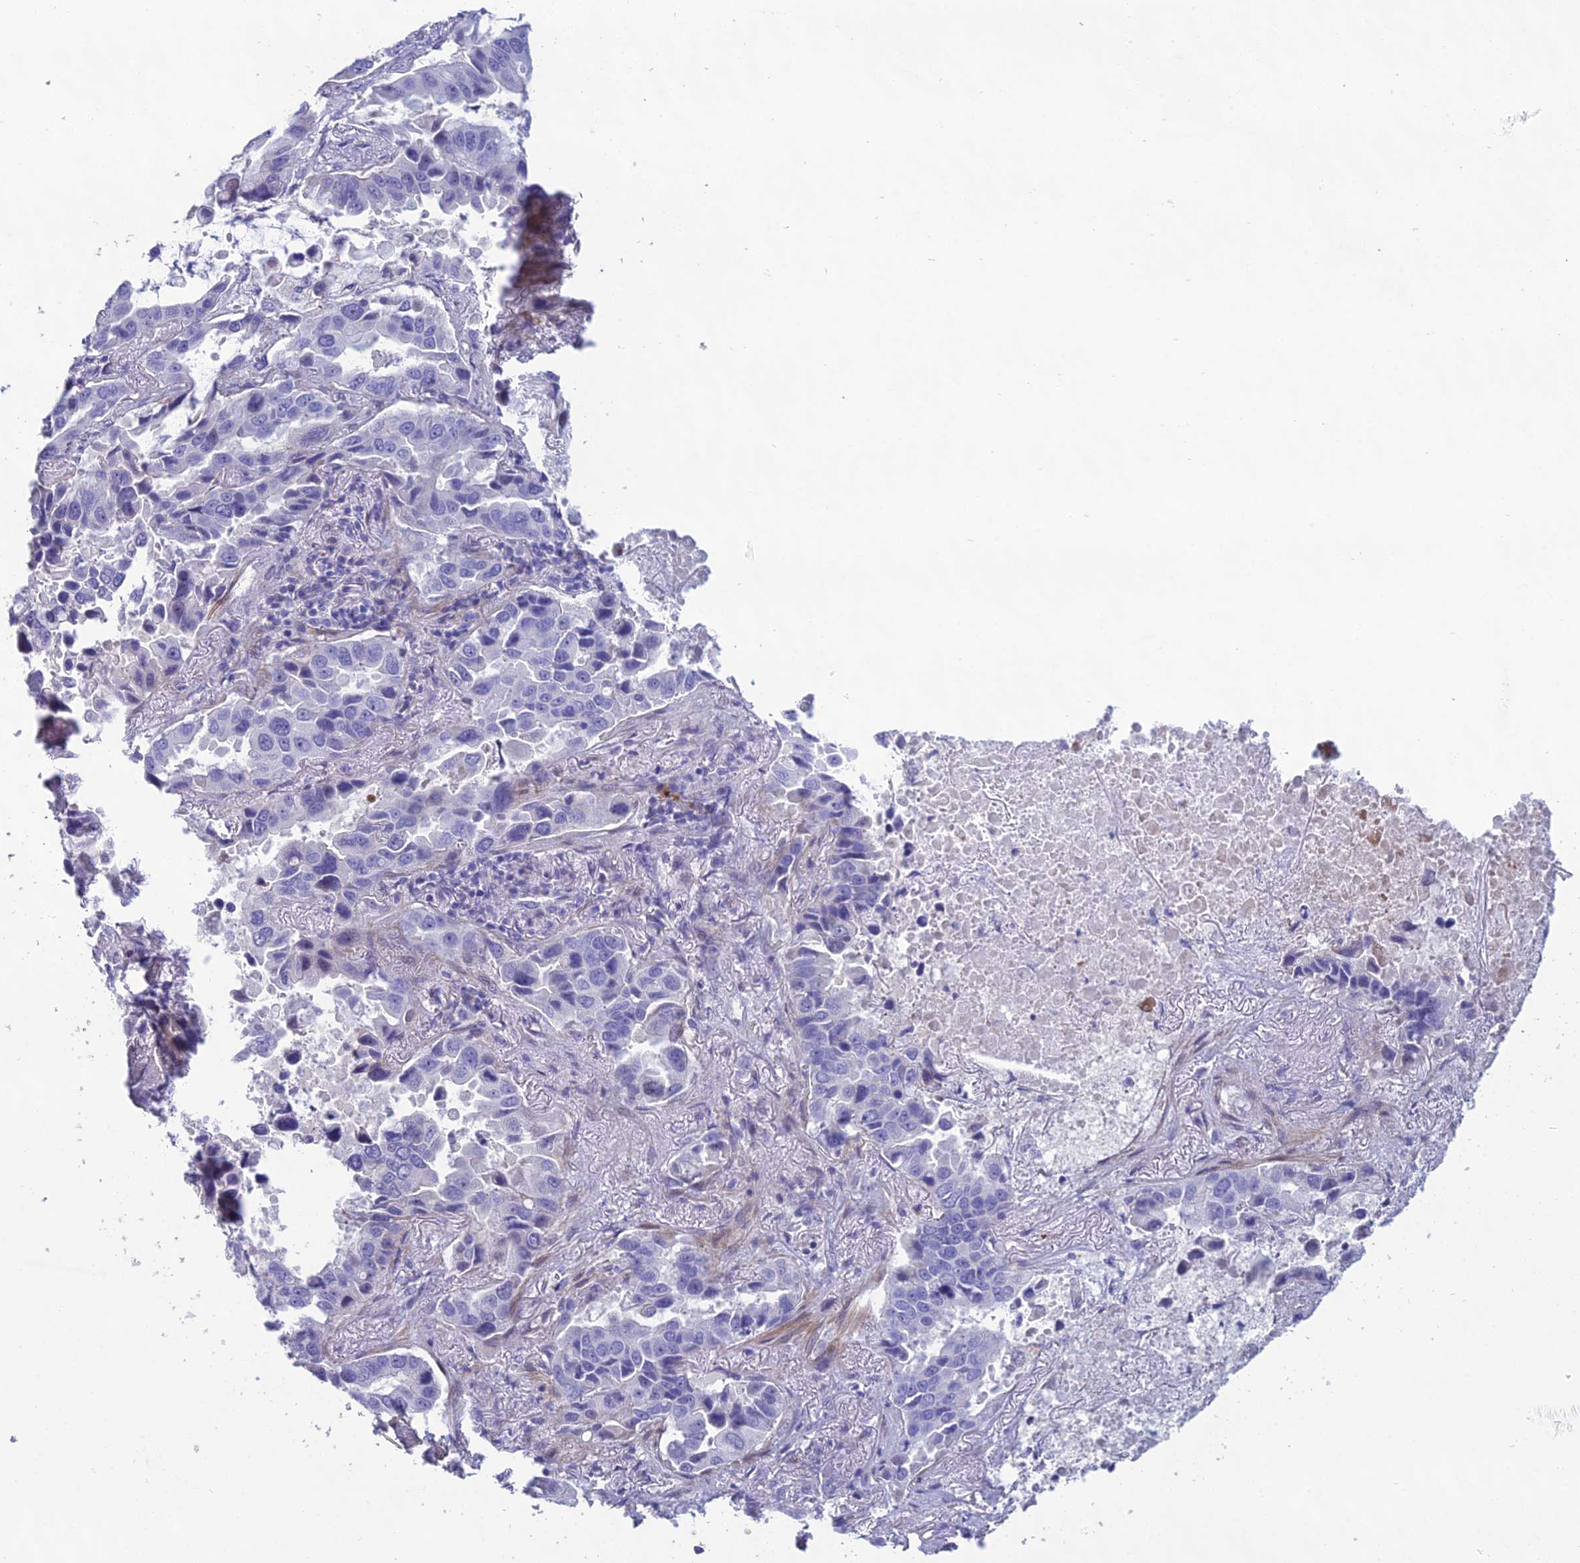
{"staining": {"intensity": "negative", "quantity": "none", "location": "none"}, "tissue": "lung cancer", "cell_type": "Tumor cells", "image_type": "cancer", "snomed": [{"axis": "morphology", "description": "Adenocarcinoma, NOS"}, {"axis": "topography", "description": "Lung"}], "caption": "Immunohistochemical staining of lung adenocarcinoma shows no significant positivity in tumor cells.", "gene": "OR56B1", "patient": {"sex": "male", "age": 64}}